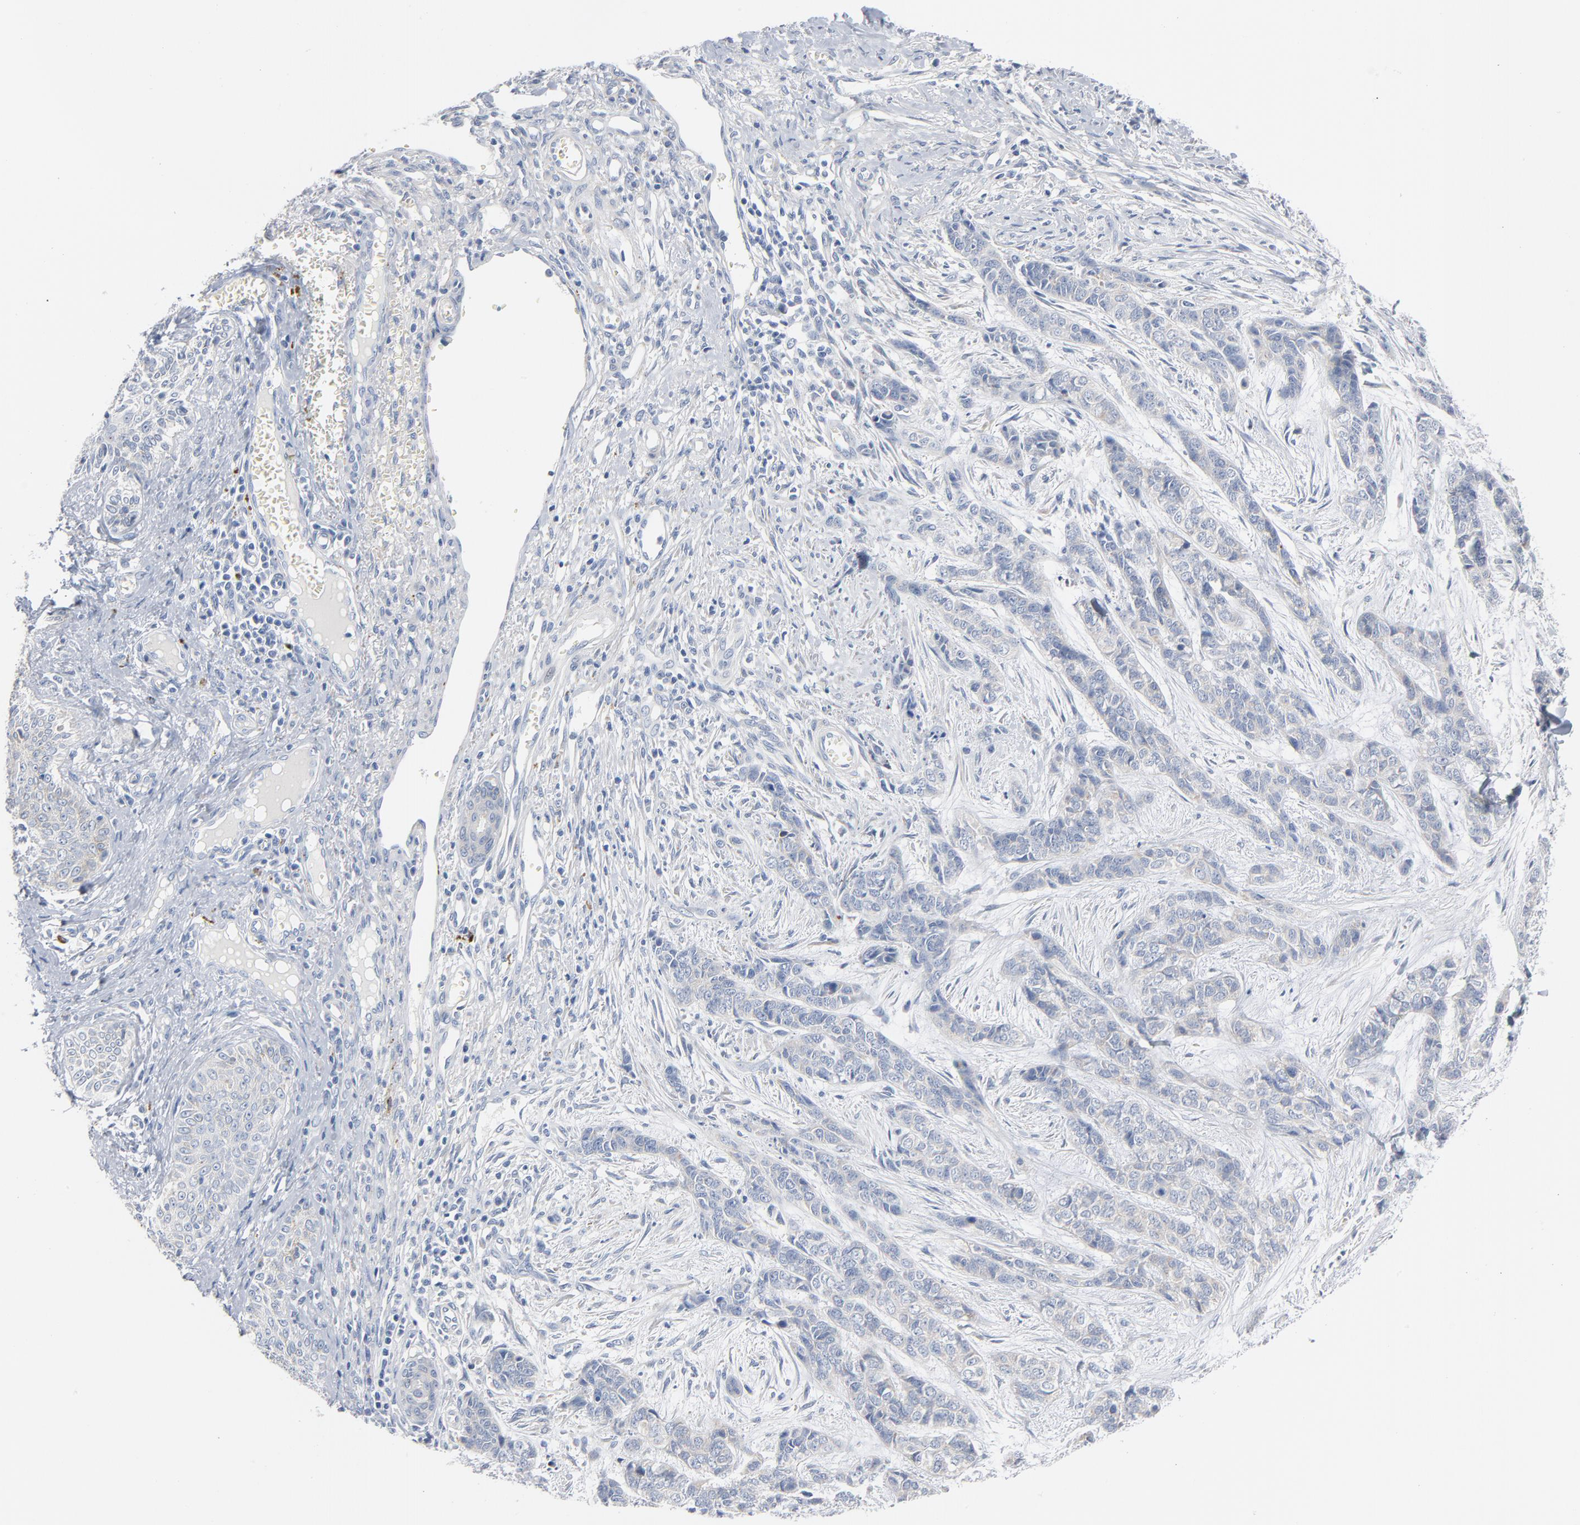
{"staining": {"intensity": "negative", "quantity": "none", "location": "none"}, "tissue": "skin cancer", "cell_type": "Tumor cells", "image_type": "cancer", "snomed": [{"axis": "morphology", "description": "Basal cell carcinoma"}, {"axis": "topography", "description": "Skin"}], "caption": "An IHC photomicrograph of basal cell carcinoma (skin) is shown. There is no staining in tumor cells of basal cell carcinoma (skin). (DAB (3,3'-diaminobenzidine) immunohistochemistry visualized using brightfield microscopy, high magnification).", "gene": "IFT43", "patient": {"sex": "female", "age": 64}}